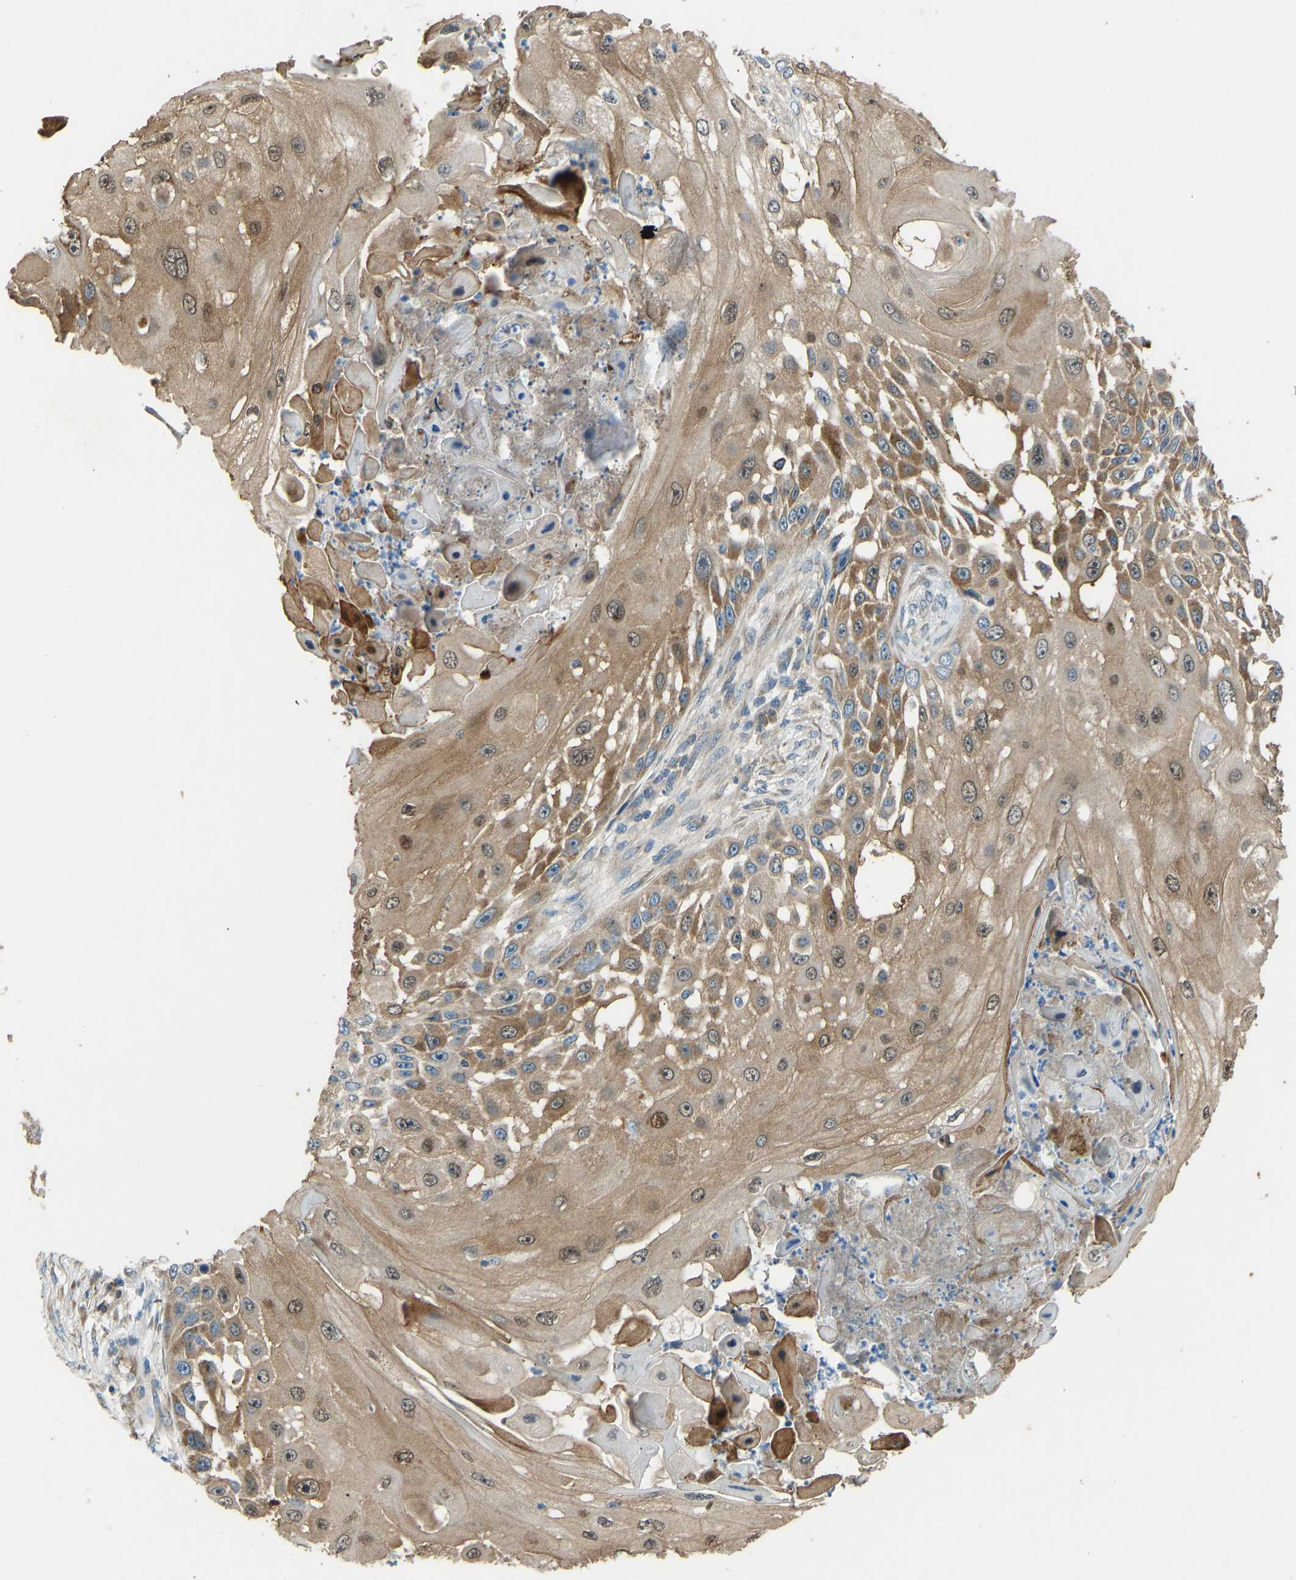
{"staining": {"intensity": "moderate", "quantity": ">75%", "location": "cytoplasmic/membranous,nuclear"}, "tissue": "skin cancer", "cell_type": "Tumor cells", "image_type": "cancer", "snomed": [{"axis": "morphology", "description": "Squamous cell carcinoma, NOS"}, {"axis": "topography", "description": "Skin"}], "caption": "A photomicrograph of human skin squamous cell carcinoma stained for a protein reveals moderate cytoplasmic/membranous and nuclear brown staining in tumor cells.", "gene": "STAU2", "patient": {"sex": "female", "age": 44}}